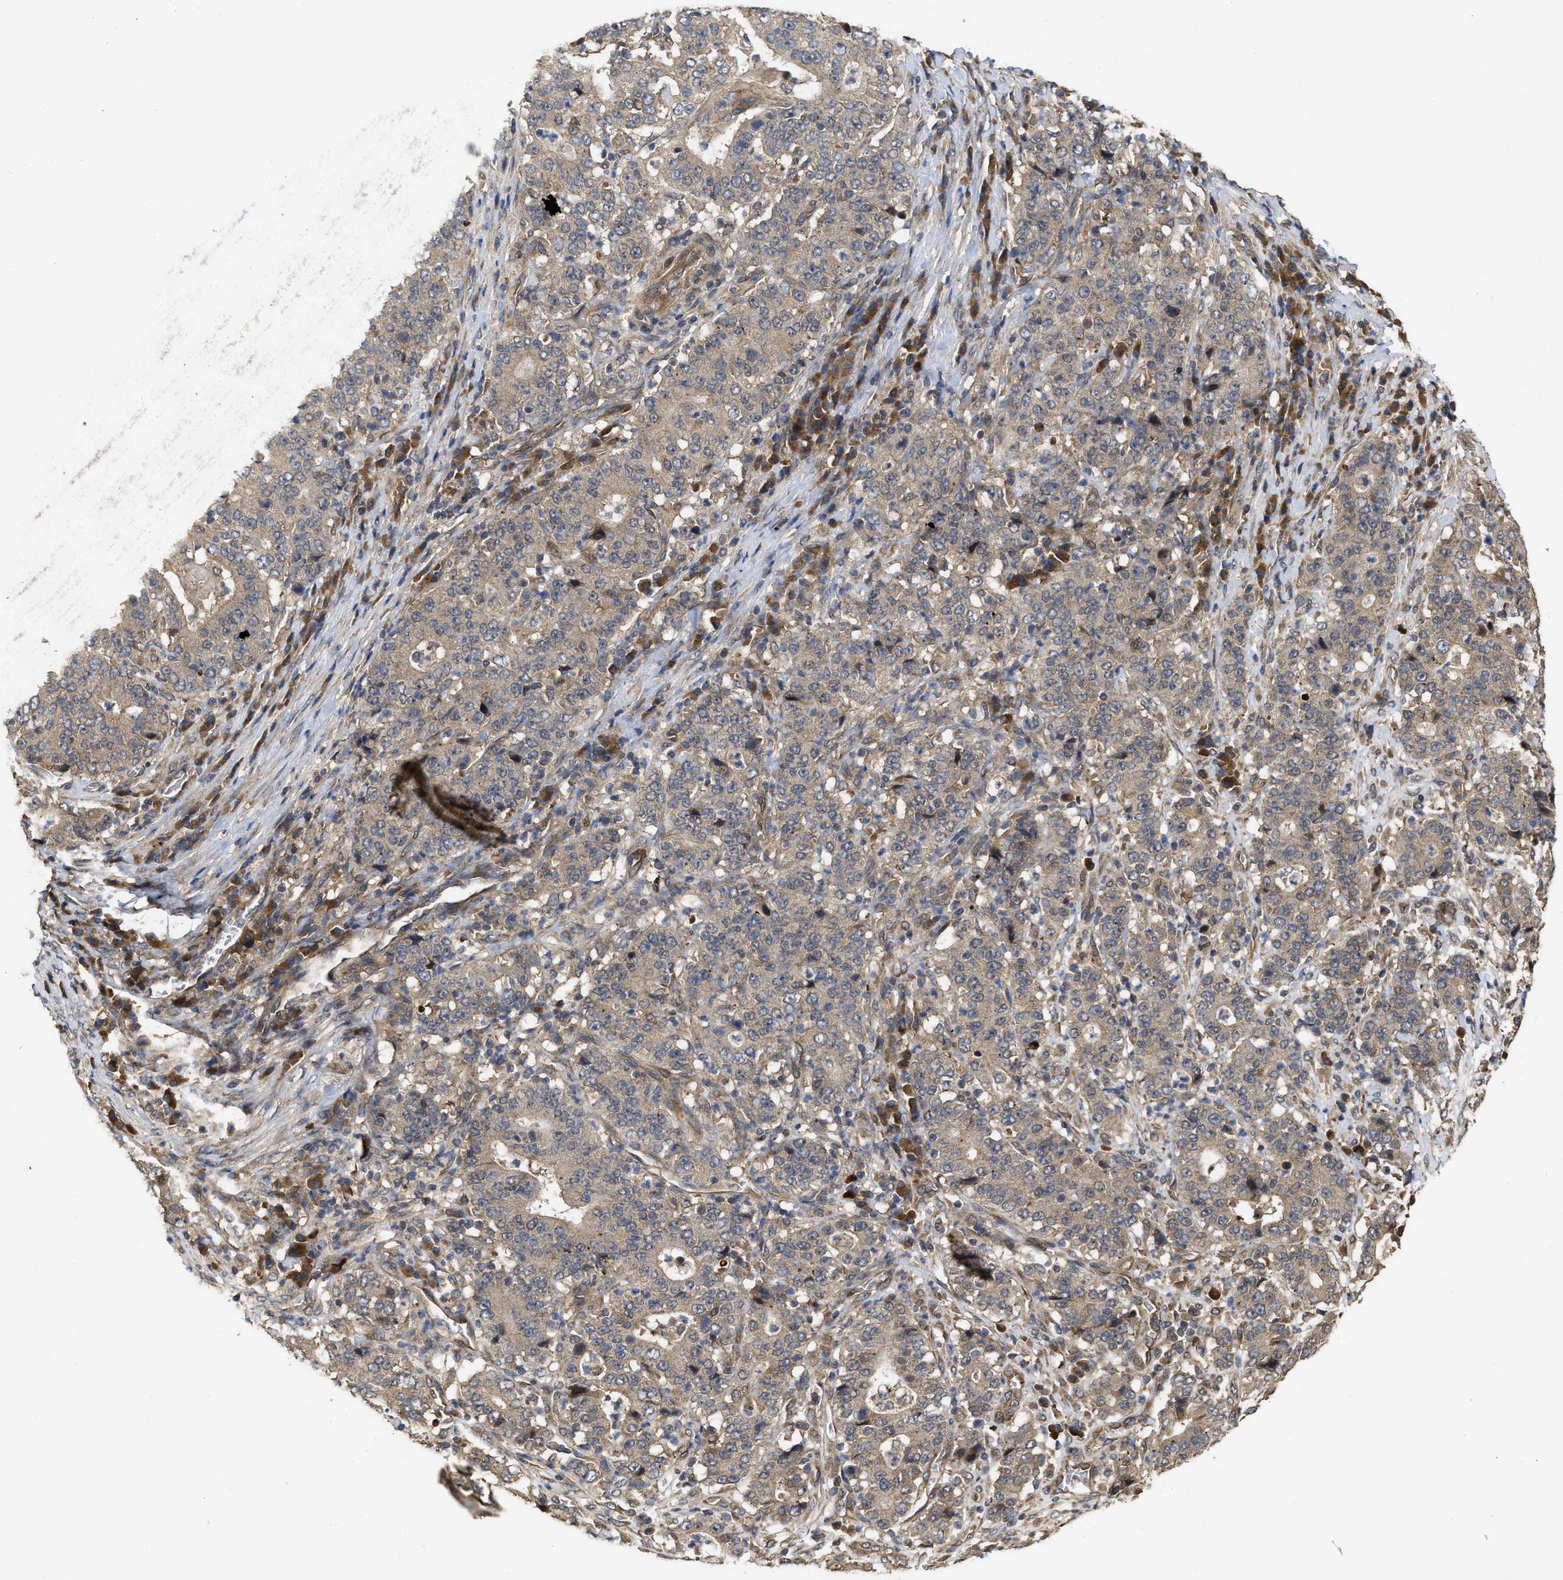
{"staining": {"intensity": "weak", "quantity": ">75%", "location": "cytoplasmic/membranous"}, "tissue": "stomach cancer", "cell_type": "Tumor cells", "image_type": "cancer", "snomed": [{"axis": "morphology", "description": "Normal tissue, NOS"}, {"axis": "morphology", "description": "Adenocarcinoma, NOS"}, {"axis": "topography", "description": "Stomach, upper"}, {"axis": "topography", "description": "Stomach"}], "caption": "IHC (DAB (3,3'-diaminobenzidine)) staining of stomach cancer exhibits weak cytoplasmic/membranous protein staining in approximately >75% of tumor cells.", "gene": "FZD6", "patient": {"sex": "male", "age": 59}}